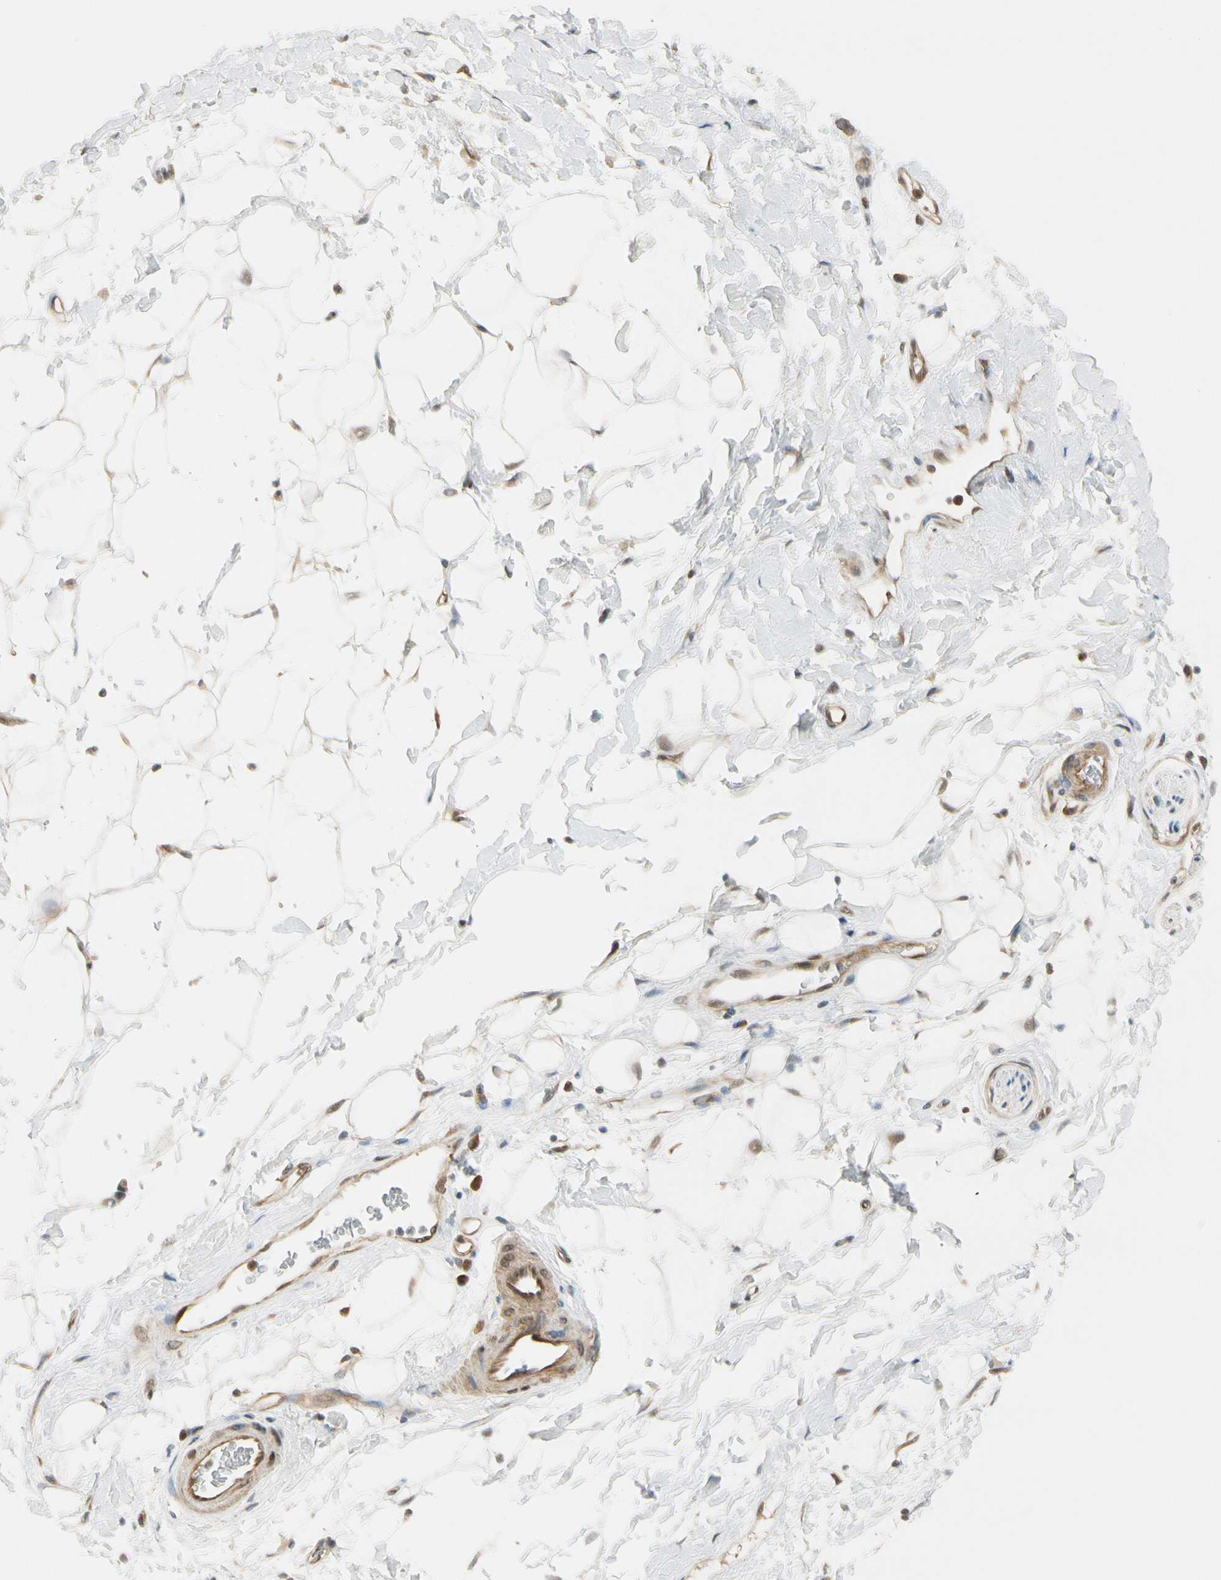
{"staining": {"intensity": "moderate", "quantity": ">75%", "location": "cytoplasmic/membranous"}, "tissue": "adipose tissue", "cell_type": "Adipocytes", "image_type": "normal", "snomed": [{"axis": "morphology", "description": "Normal tissue, NOS"}, {"axis": "topography", "description": "Soft tissue"}], "caption": "Protein expression by IHC demonstrates moderate cytoplasmic/membranous expression in about >75% of adipocytes in benign adipose tissue. (DAB IHC, brown staining for protein, blue staining for nuclei).", "gene": "RASGRF1", "patient": {"sex": "male", "age": 72}}